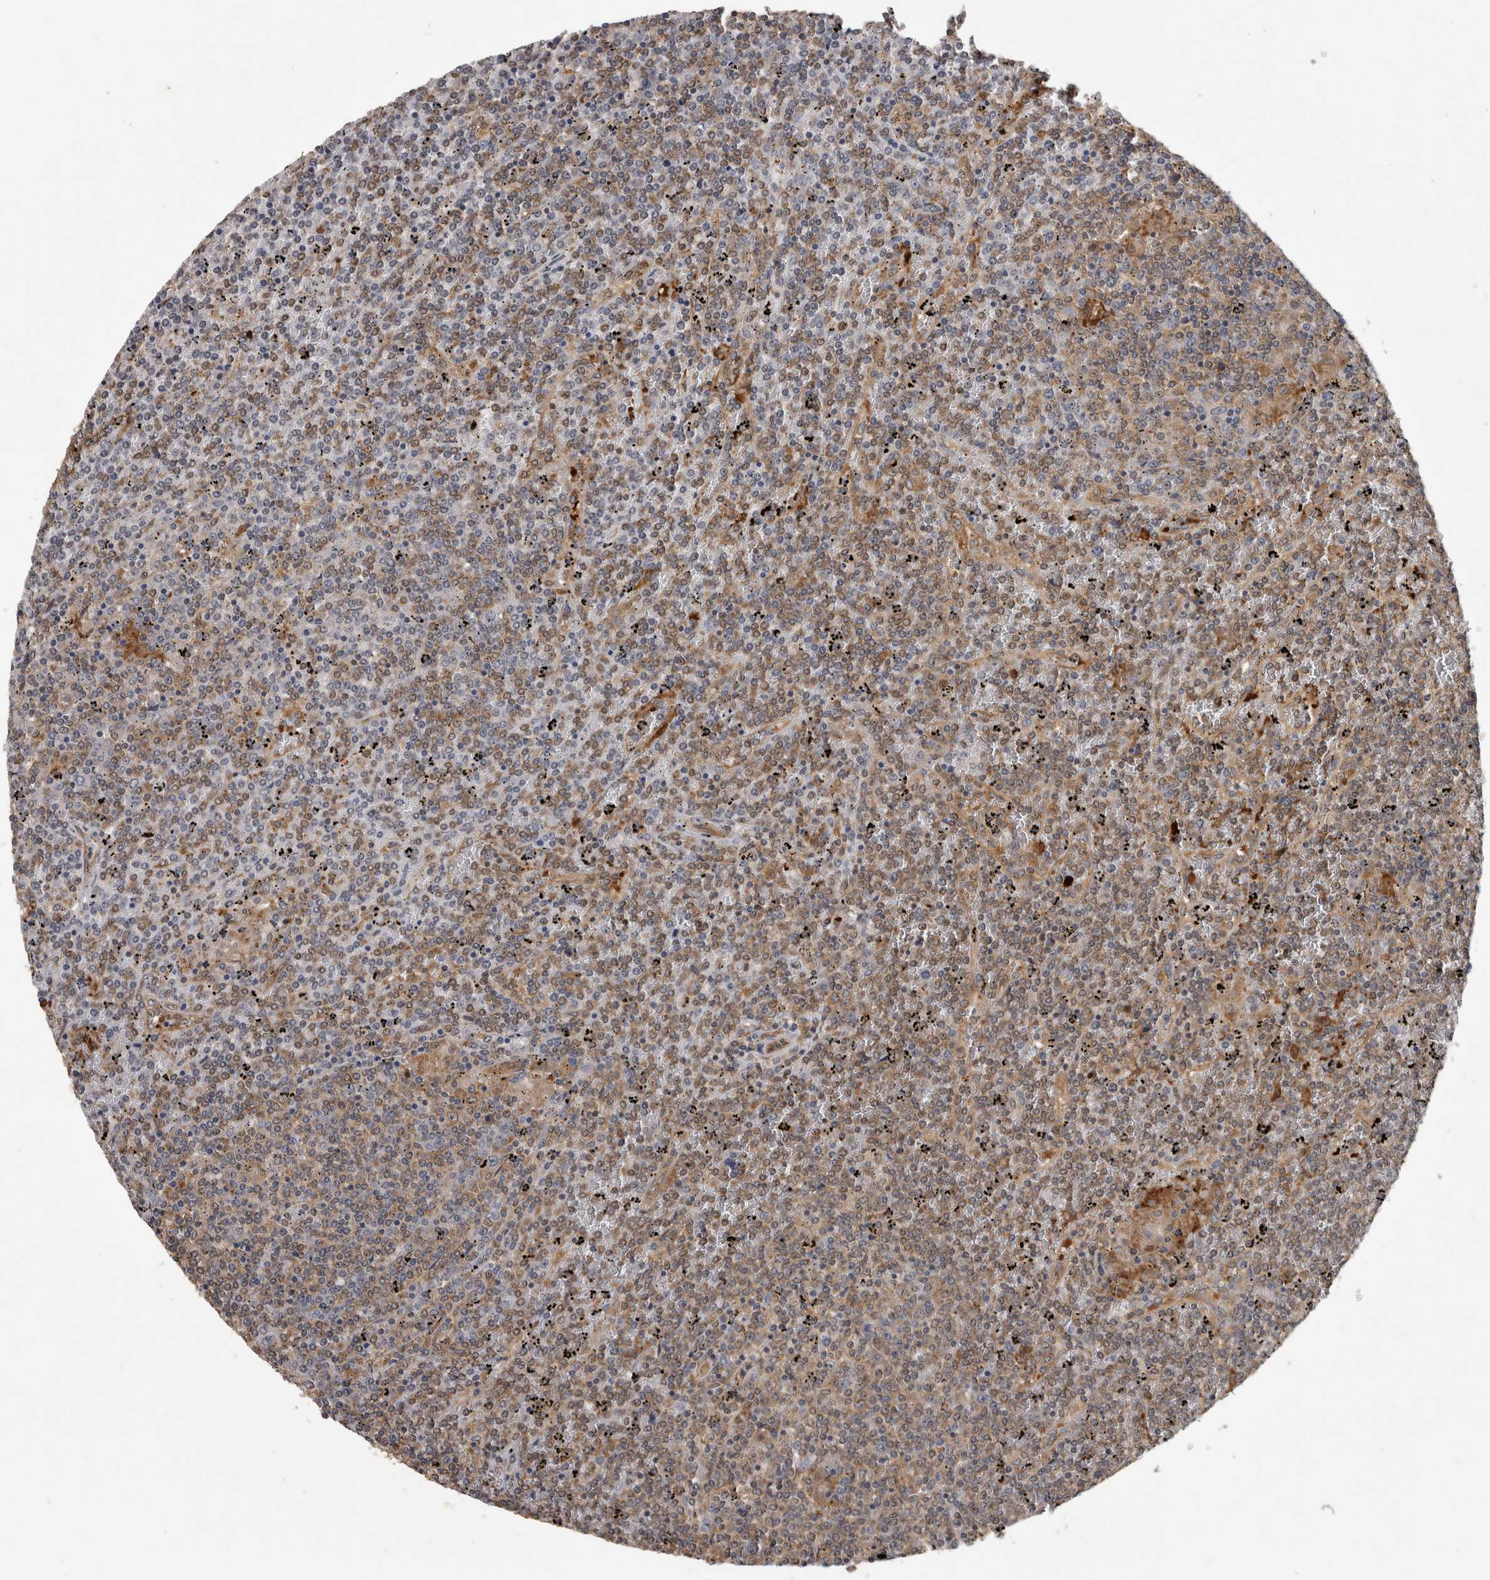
{"staining": {"intensity": "weak", "quantity": "25%-75%", "location": "cytoplasmic/membranous"}, "tissue": "lymphoma", "cell_type": "Tumor cells", "image_type": "cancer", "snomed": [{"axis": "morphology", "description": "Malignant lymphoma, non-Hodgkin's type, Low grade"}, {"axis": "topography", "description": "Spleen"}], "caption": "Protein staining of low-grade malignant lymphoma, non-Hodgkin's type tissue reveals weak cytoplasmic/membranous staining in approximately 25%-75% of tumor cells.", "gene": "ATXN2", "patient": {"sex": "female", "age": 19}}